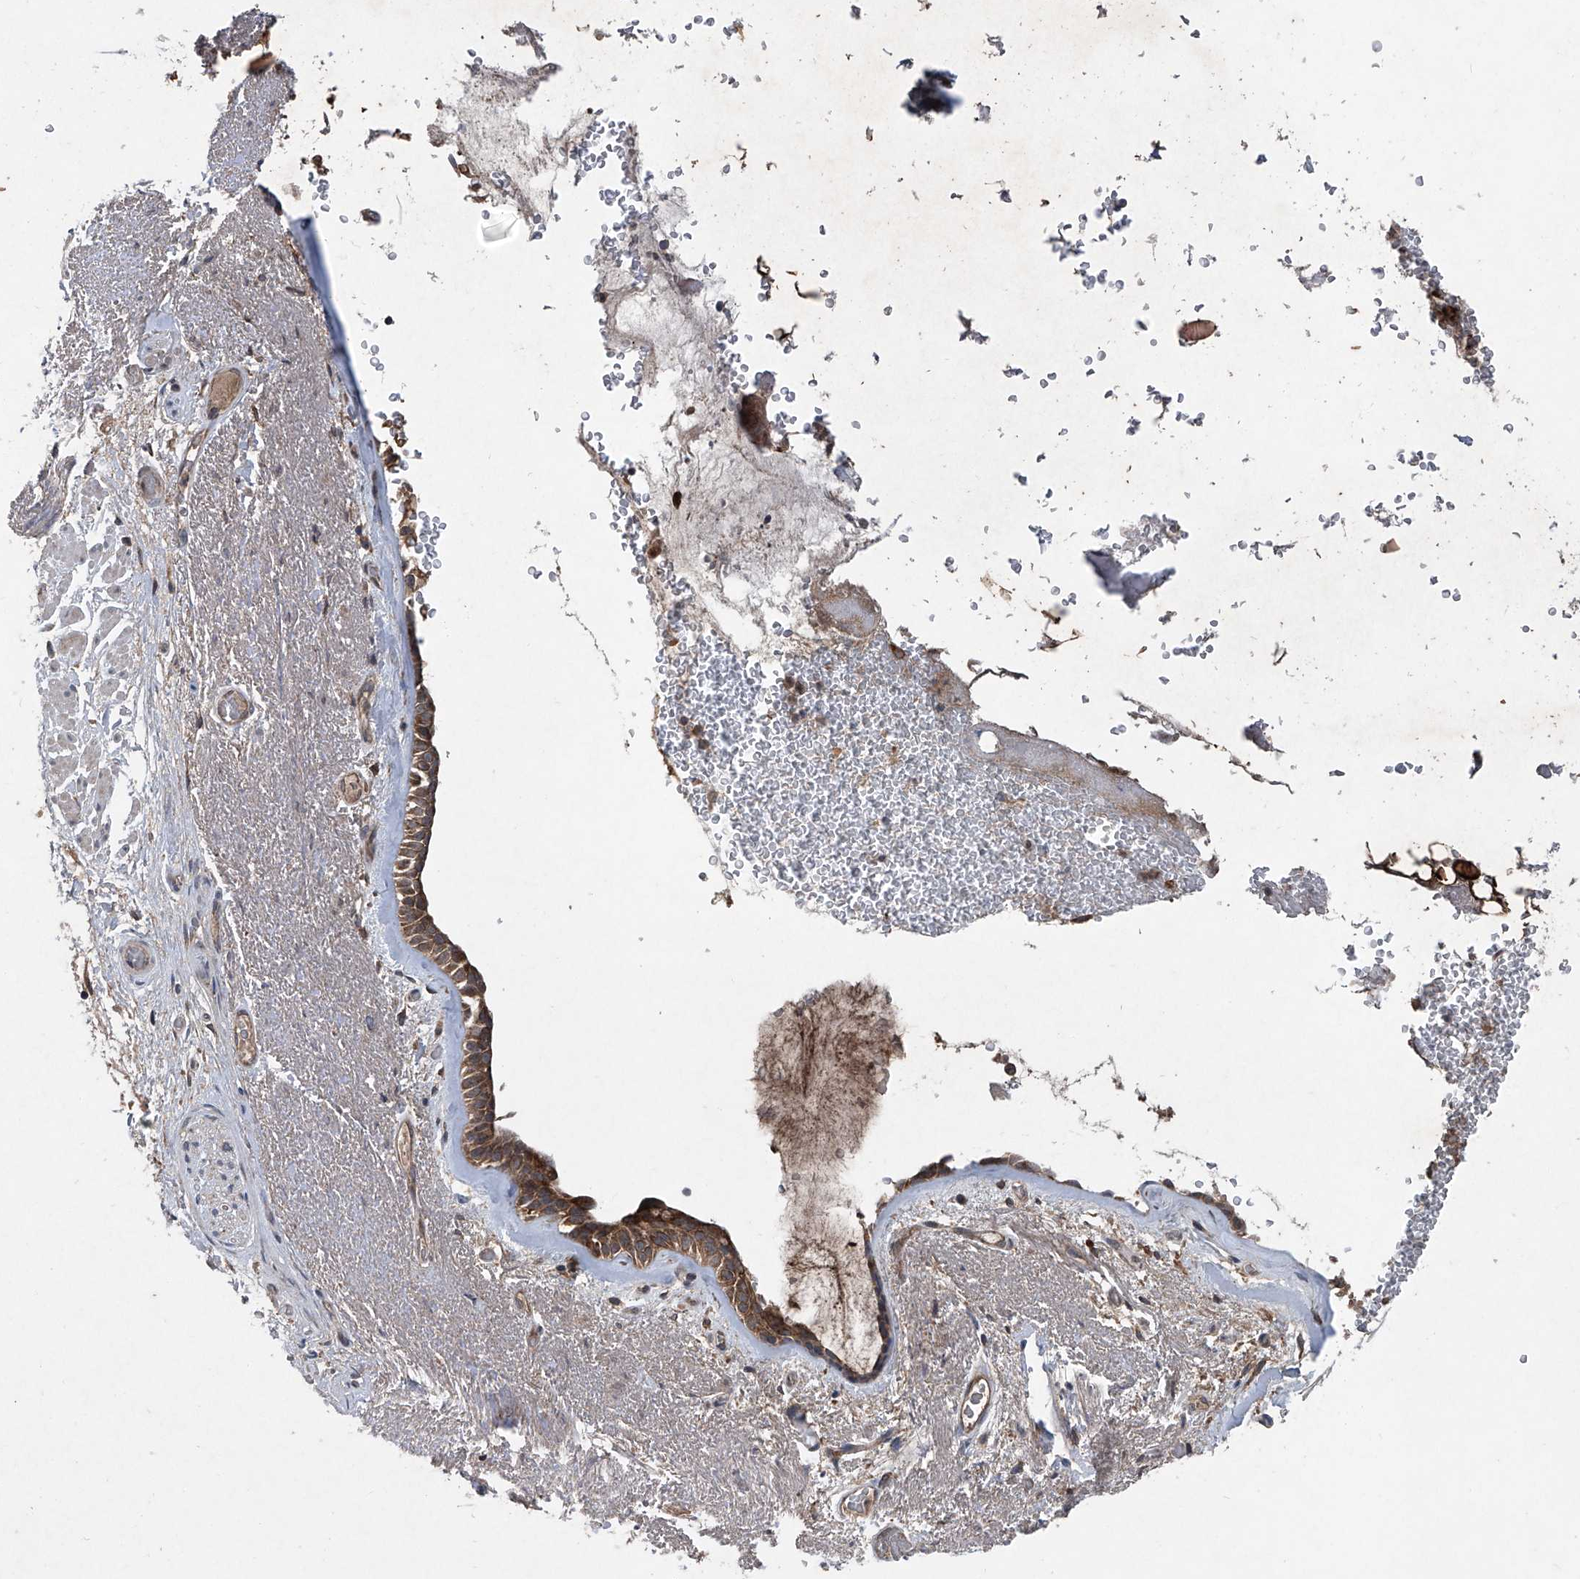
{"staining": {"intensity": "moderate", "quantity": ">75%", "location": "cytoplasmic/membranous"}, "tissue": "bronchus", "cell_type": "Respiratory epithelial cells", "image_type": "normal", "snomed": [{"axis": "morphology", "description": "Normal tissue, NOS"}, {"axis": "morphology", "description": "Squamous cell carcinoma, NOS"}, {"axis": "topography", "description": "Lymph node"}, {"axis": "topography", "description": "Bronchus"}, {"axis": "topography", "description": "Lung"}], "caption": "Moderate cytoplasmic/membranous staining for a protein is appreciated in about >75% of respiratory epithelial cells of benign bronchus using IHC.", "gene": "SUMF2", "patient": {"sex": "male", "age": 66}}